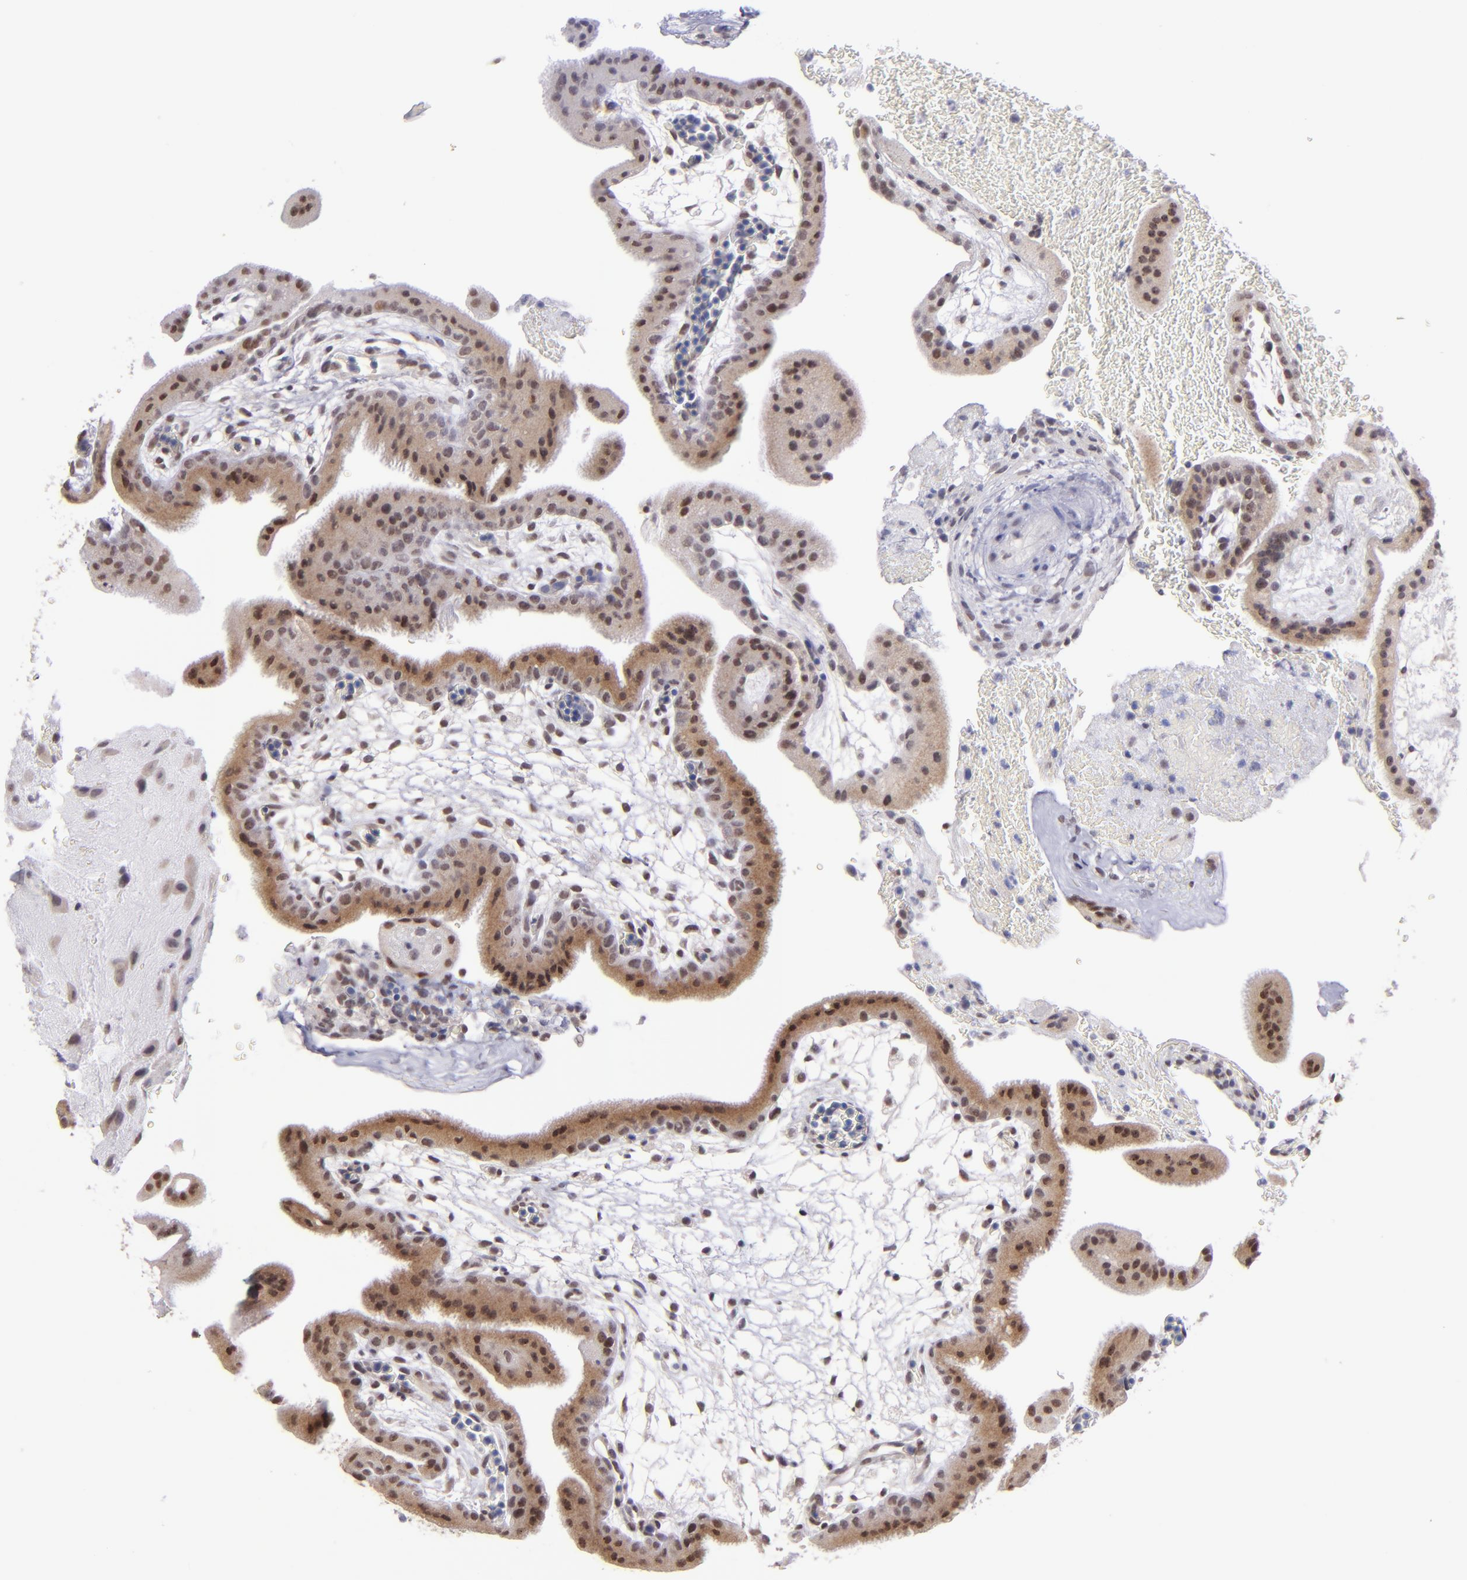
{"staining": {"intensity": "weak", "quantity": "25%-75%", "location": "nuclear"}, "tissue": "placenta", "cell_type": "Decidual cells", "image_type": "normal", "snomed": [{"axis": "morphology", "description": "Normal tissue, NOS"}, {"axis": "topography", "description": "Placenta"}], "caption": "About 25%-75% of decidual cells in benign human placenta reveal weak nuclear protein staining as visualized by brown immunohistochemical staining.", "gene": "OTUB2", "patient": {"sex": "female", "age": 19}}